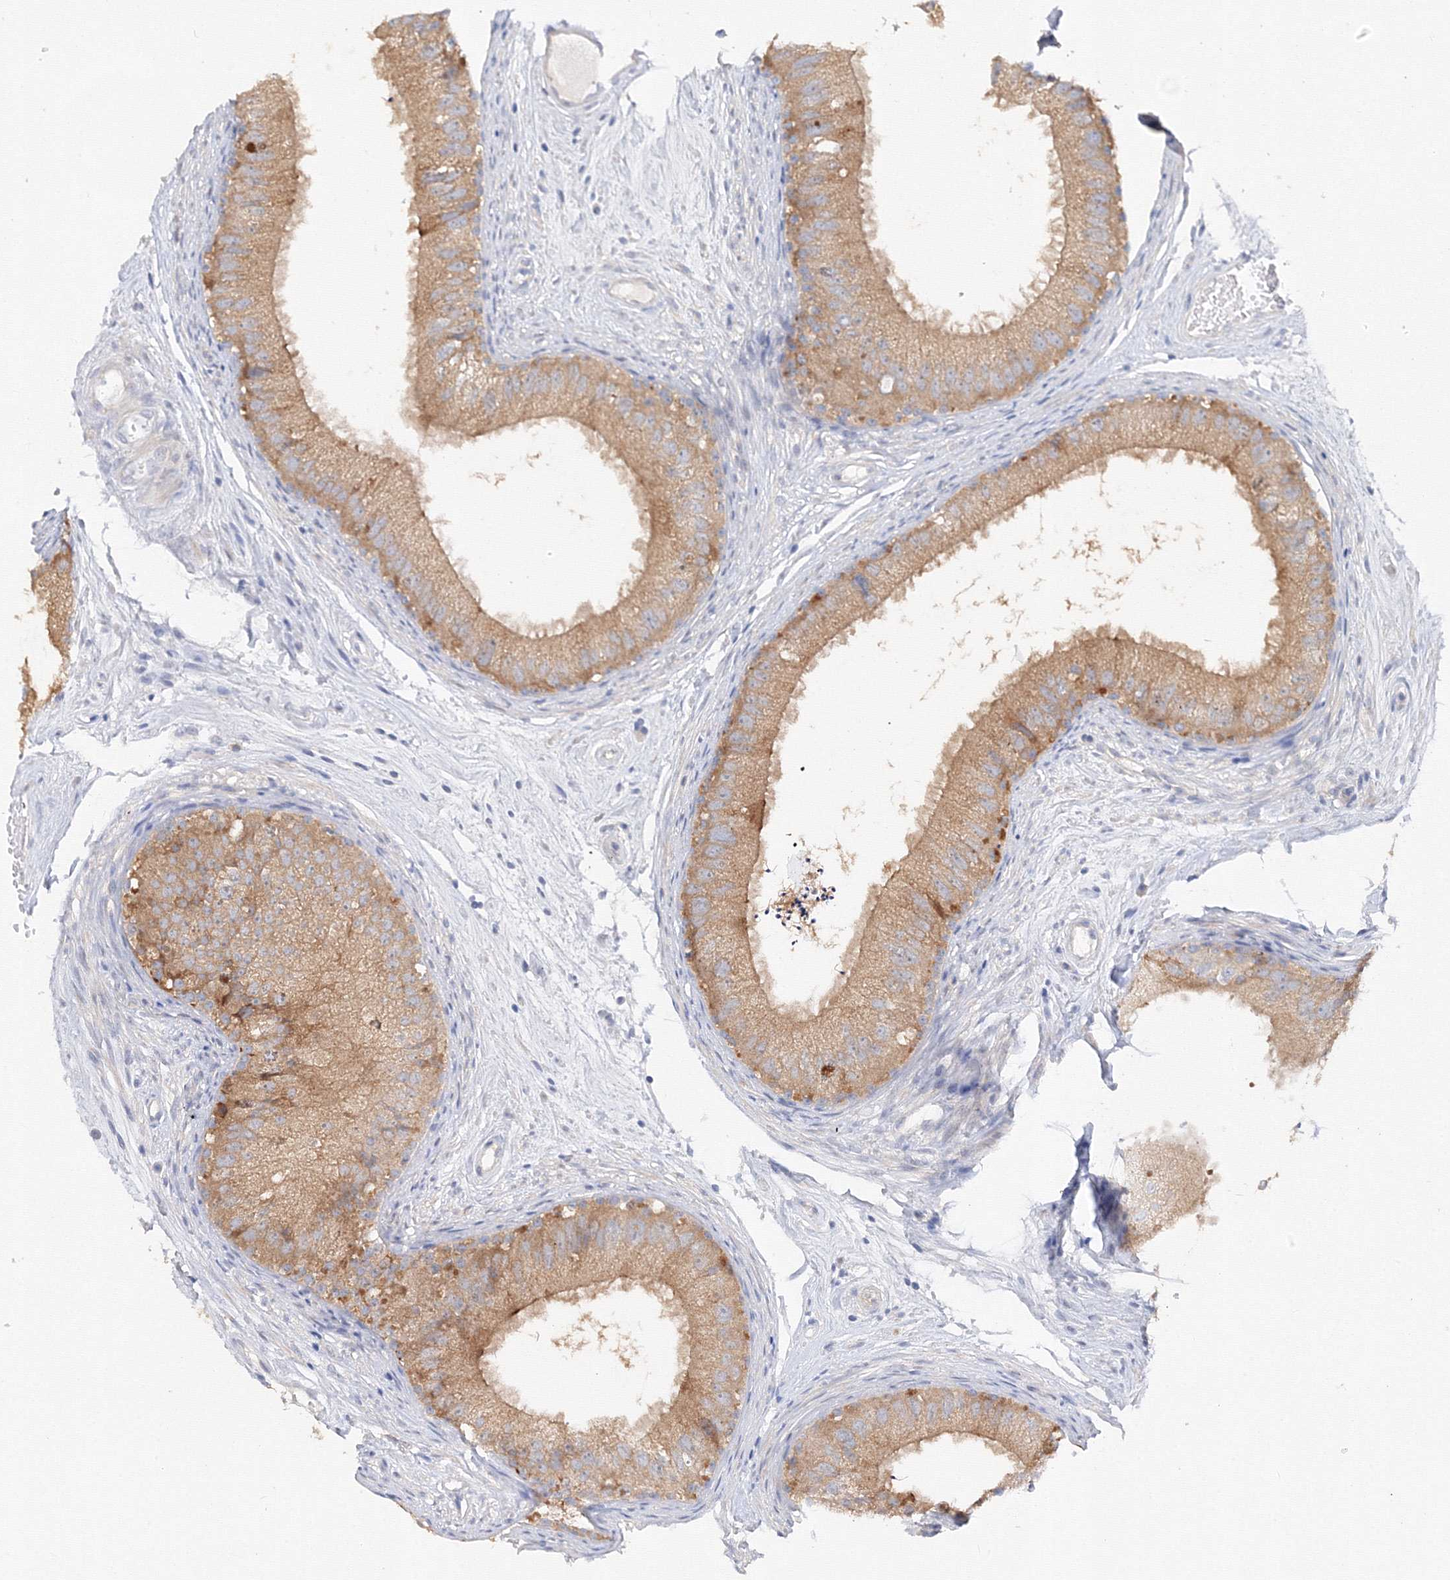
{"staining": {"intensity": "moderate", "quantity": "25%-75%", "location": "cytoplasmic/membranous"}, "tissue": "epididymis", "cell_type": "Glandular cells", "image_type": "normal", "snomed": [{"axis": "morphology", "description": "Normal tissue, NOS"}, {"axis": "topography", "description": "Epididymis"}], "caption": "Epididymis was stained to show a protein in brown. There is medium levels of moderate cytoplasmic/membranous positivity in about 25%-75% of glandular cells. The protein of interest is shown in brown color, while the nuclei are stained blue.", "gene": "DIS3L2", "patient": {"sex": "male", "age": 77}}